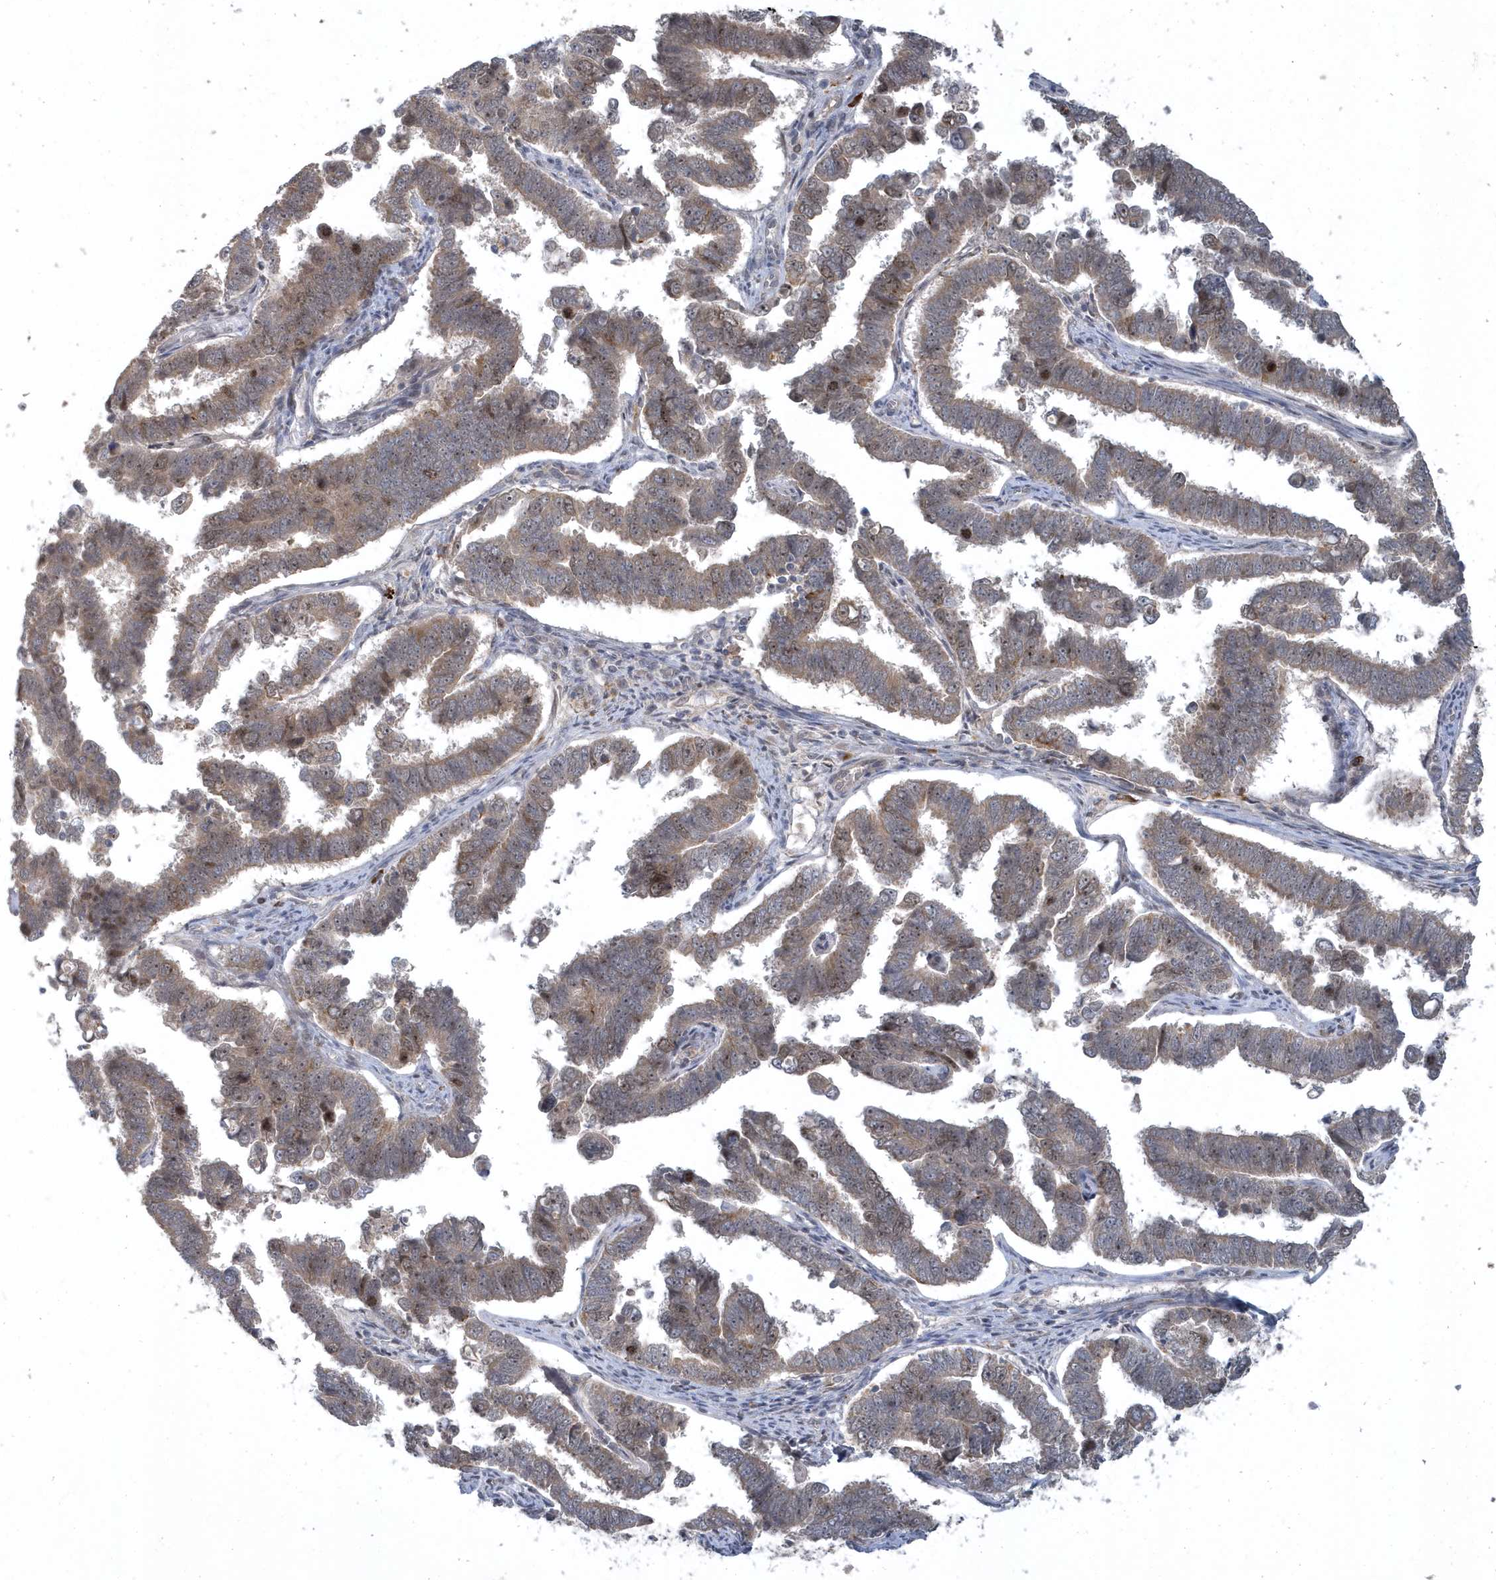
{"staining": {"intensity": "moderate", "quantity": "25%-75%", "location": "nuclear"}, "tissue": "endometrial cancer", "cell_type": "Tumor cells", "image_type": "cancer", "snomed": [{"axis": "morphology", "description": "Adenocarcinoma, NOS"}, {"axis": "topography", "description": "Endometrium"}], "caption": "Immunohistochemistry (IHC) (DAB) staining of human adenocarcinoma (endometrial) shows moderate nuclear protein staining in about 25%-75% of tumor cells.", "gene": "TRAIP", "patient": {"sex": "female", "age": 75}}